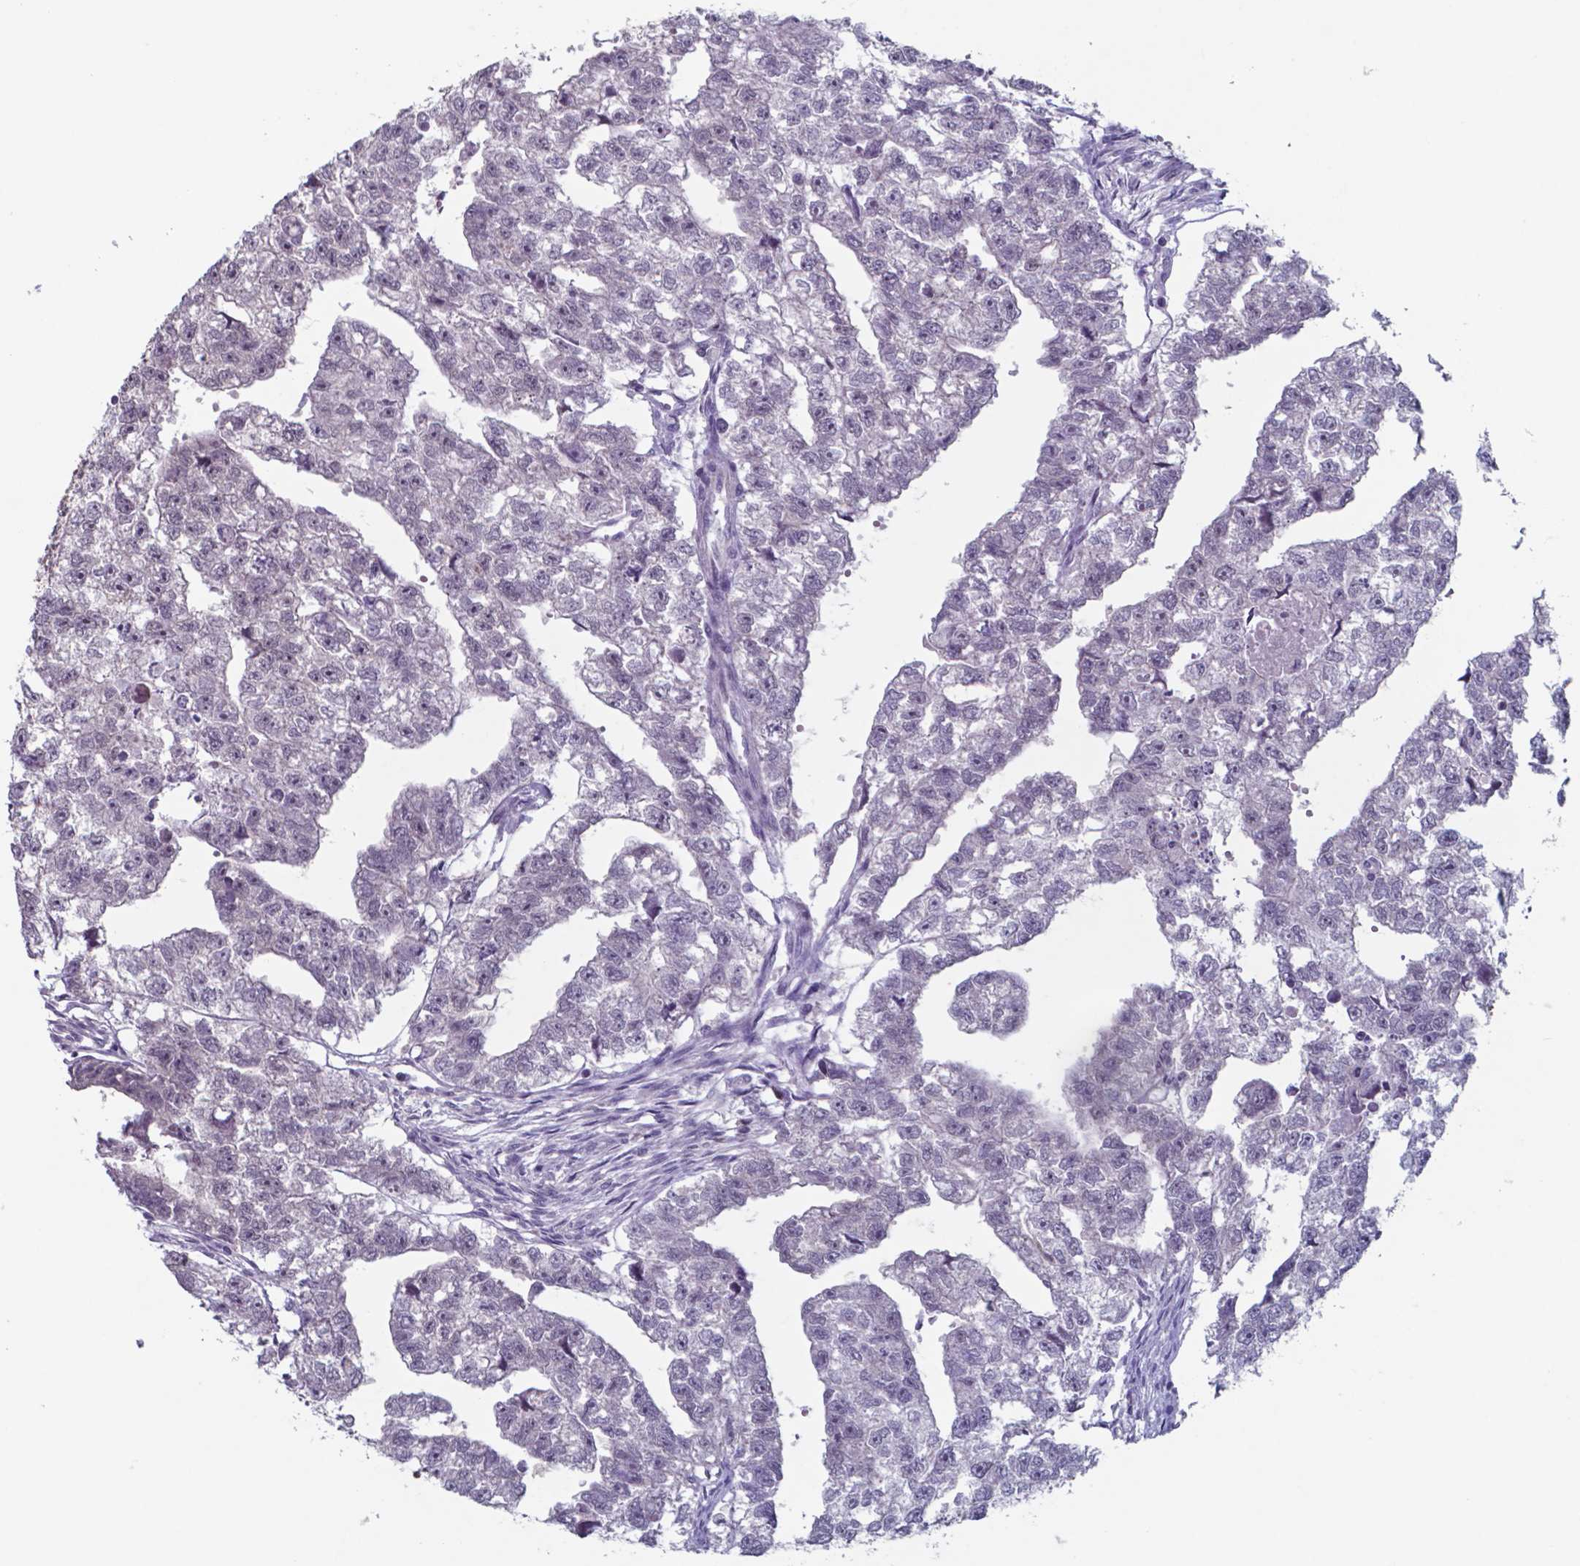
{"staining": {"intensity": "negative", "quantity": "none", "location": "none"}, "tissue": "testis cancer", "cell_type": "Tumor cells", "image_type": "cancer", "snomed": [{"axis": "morphology", "description": "Carcinoma, Embryonal, NOS"}, {"axis": "morphology", "description": "Teratoma, malignant, NOS"}, {"axis": "topography", "description": "Testis"}], "caption": "High magnification brightfield microscopy of testis embryonal carcinoma stained with DAB (brown) and counterstained with hematoxylin (blue): tumor cells show no significant positivity.", "gene": "TDP2", "patient": {"sex": "male", "age": 44}}